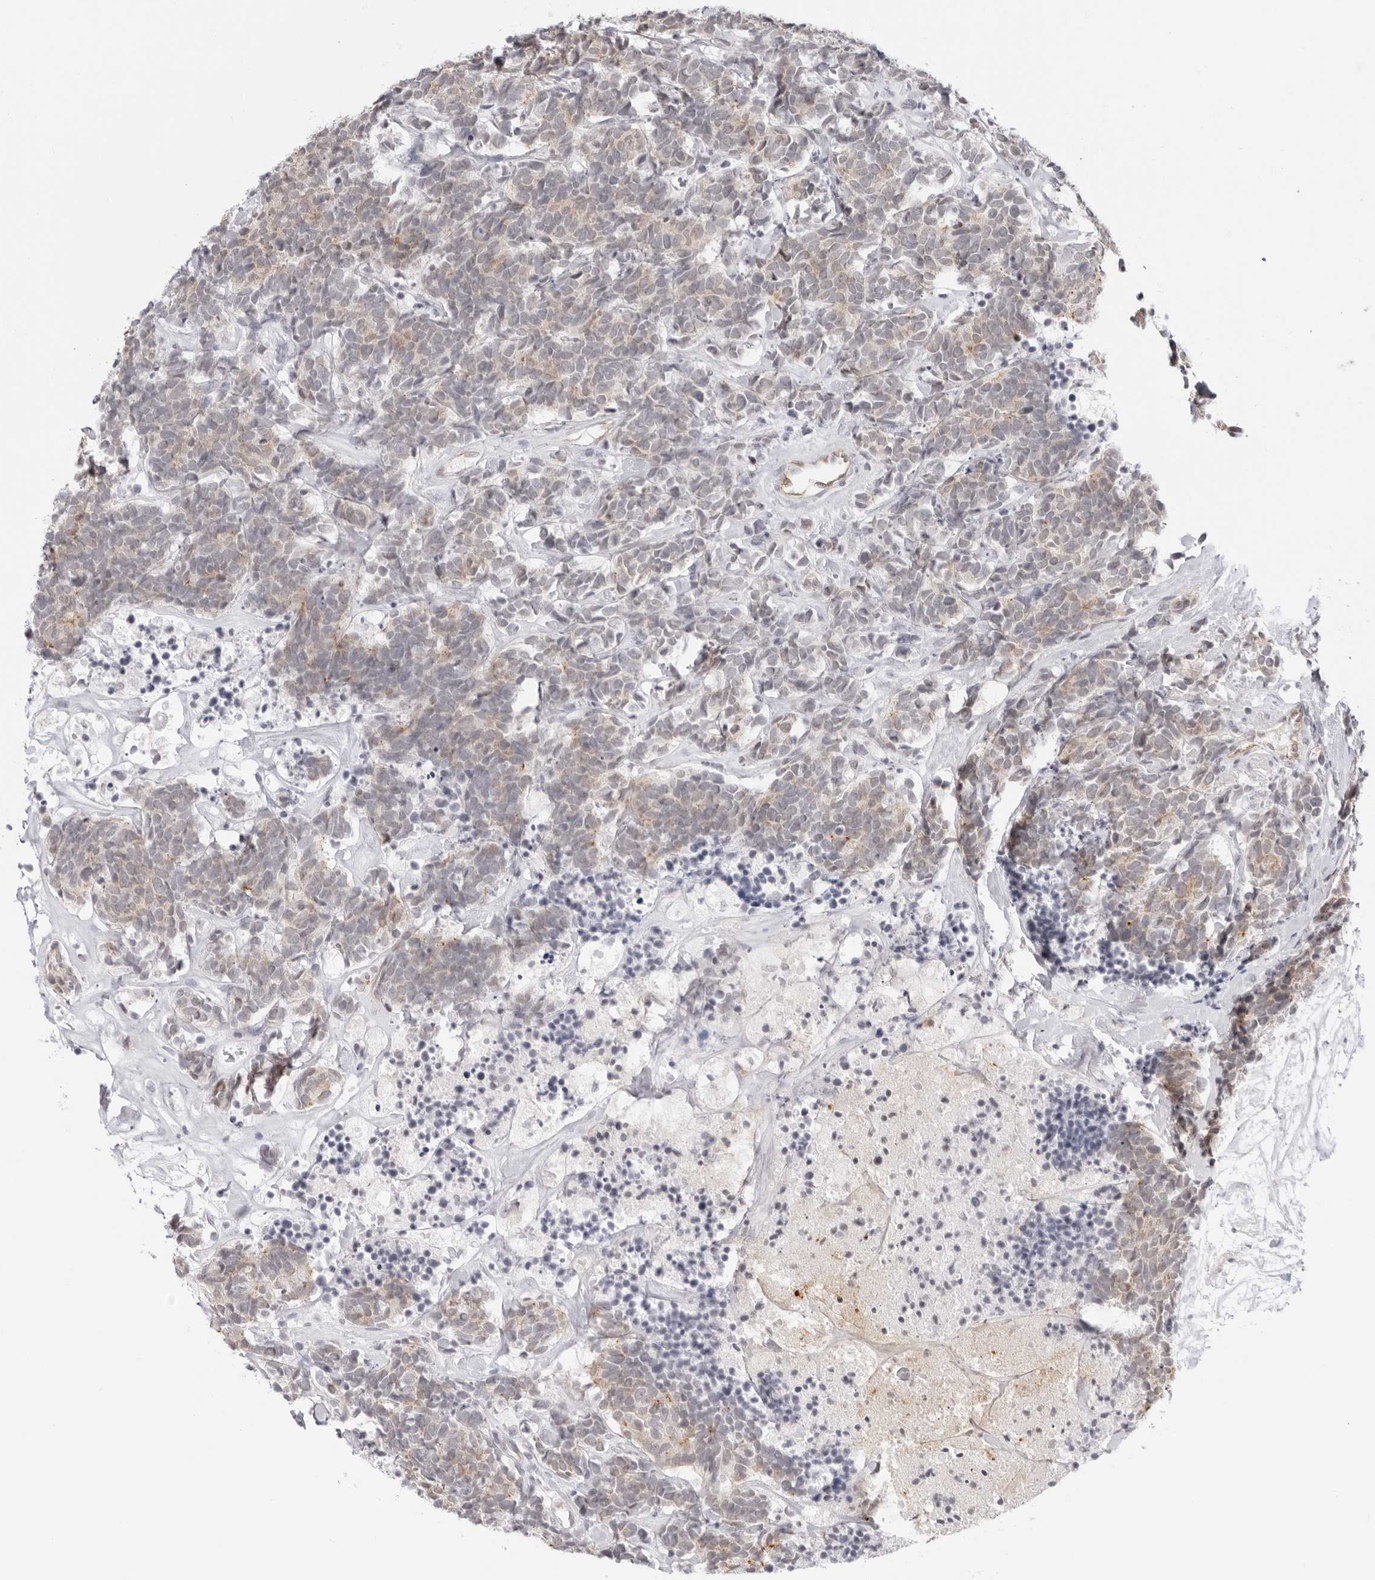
{"staining": {"intensity": "weak", "quantity": "25%-75%", "location": "cytoplasmic/membranous"}, "tissue": "carcinoid", "cell_type": "Tumor cells", "image_type": "cancer", "snomed": [{"axis": "morphology", "description": "Carcinoma, NOS"}, {"axis": "morphology", "description": "Carcinoid, malignant, NOS"}, {"axis": "topography", "description": "Urinary bladder"}], "caption": "An image of carcinoma stained for a protein demonstrates weak cytoplasmic/membranous brown staining in tumor cells.", "gene": "TRAPPC3", "patient": {"sex": "male", "age": 57}}